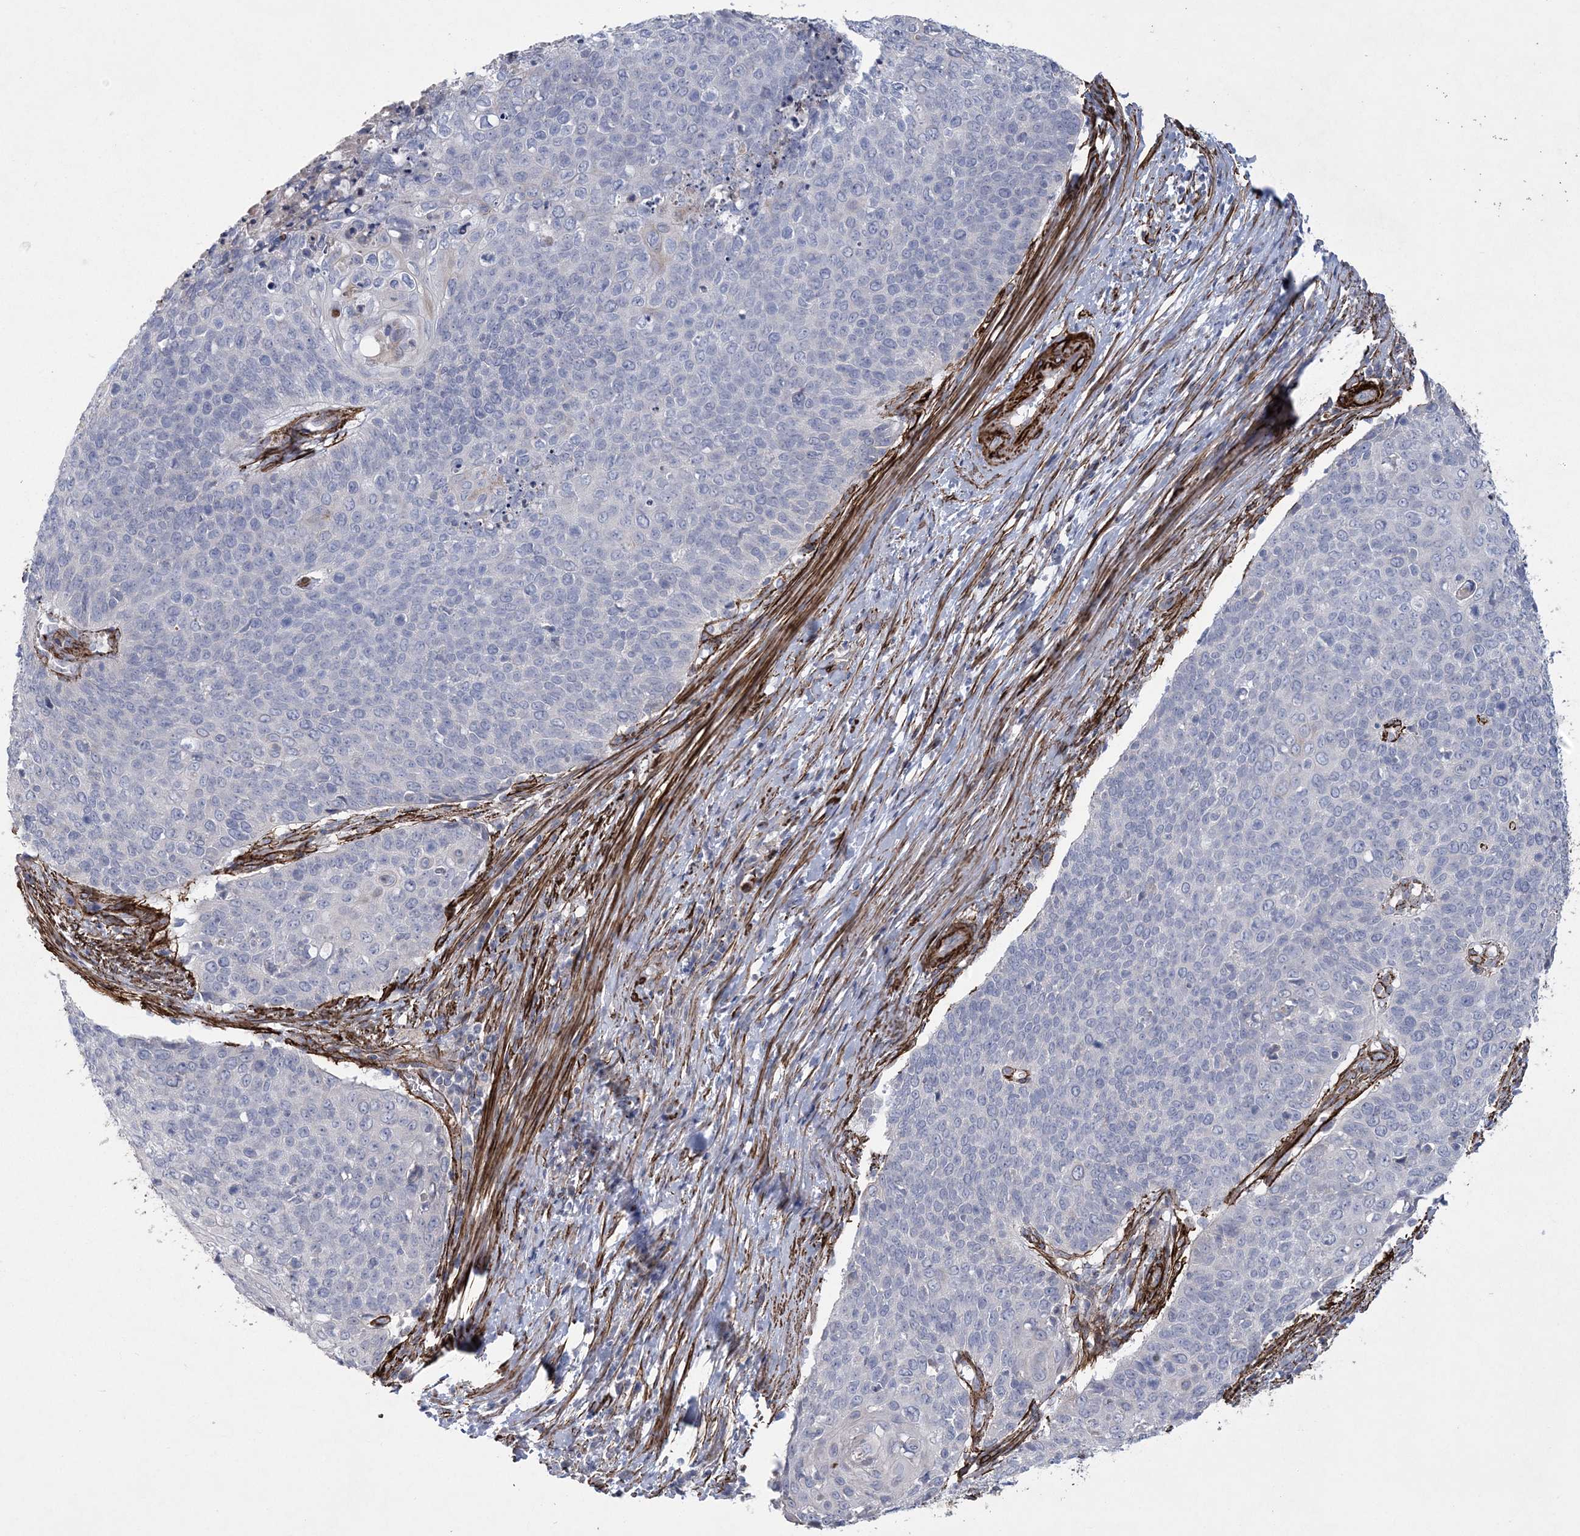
{"staining": {"intensity": "negative", "quantity": "none", "location": "none"}, "tissue": "cervical cancer", "cell_type": "Tumor cells", "image_type": "cancer", "snomed": [{"axis": "morphology", "description": "Squamous cell carcinoma, NOS"}, {"axis": "topography", "description": "Cervix"}], "caption": "This is a histopathology image of immunohistochemistry (IHC) staining of cervical cancer, which shows no positivity in tumor cells.", "gene": "ARSJ", "patient": {"sex": "female", "age": 39}}